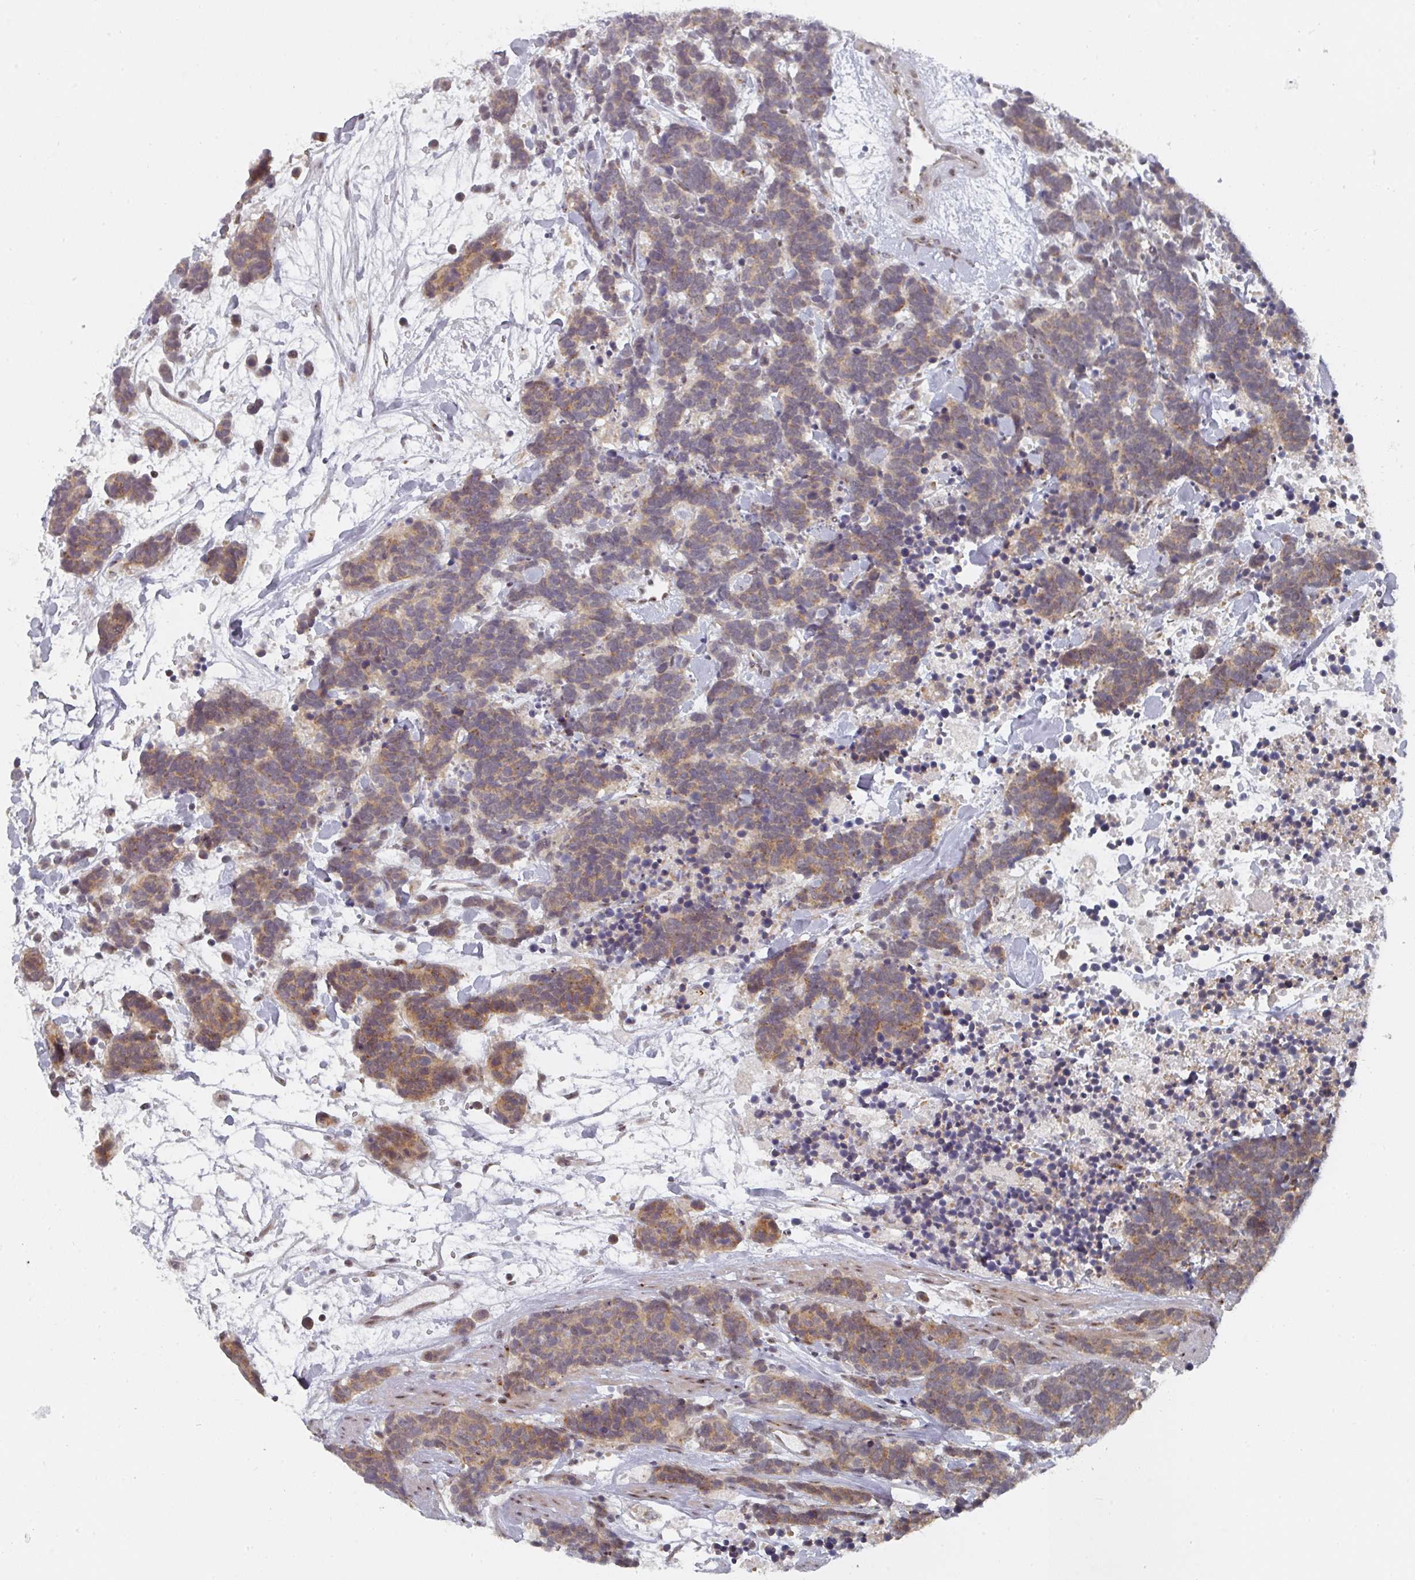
{"staining": {"intensity": "moderate", "quantity": ">75%", "location": "cytoplasmic/membranous"}, "tissue": "carcinoid", "cell_type": "Tumor cells", "image_type": "cancer", "snomed": [{"axis": "morphology", "description": "Carcinoma, NOS"}, {"axis": "morphology", "description": "Carcinoid, malignant, NOS"}, {"axis": "topography", "description": "Prostate"}], "caption": "Carcinoid stained with a protein marker exhibits moderate staining in tumor cells.", "gene": "KIF1C", "patient": {"sex": "male", "age": 57}}